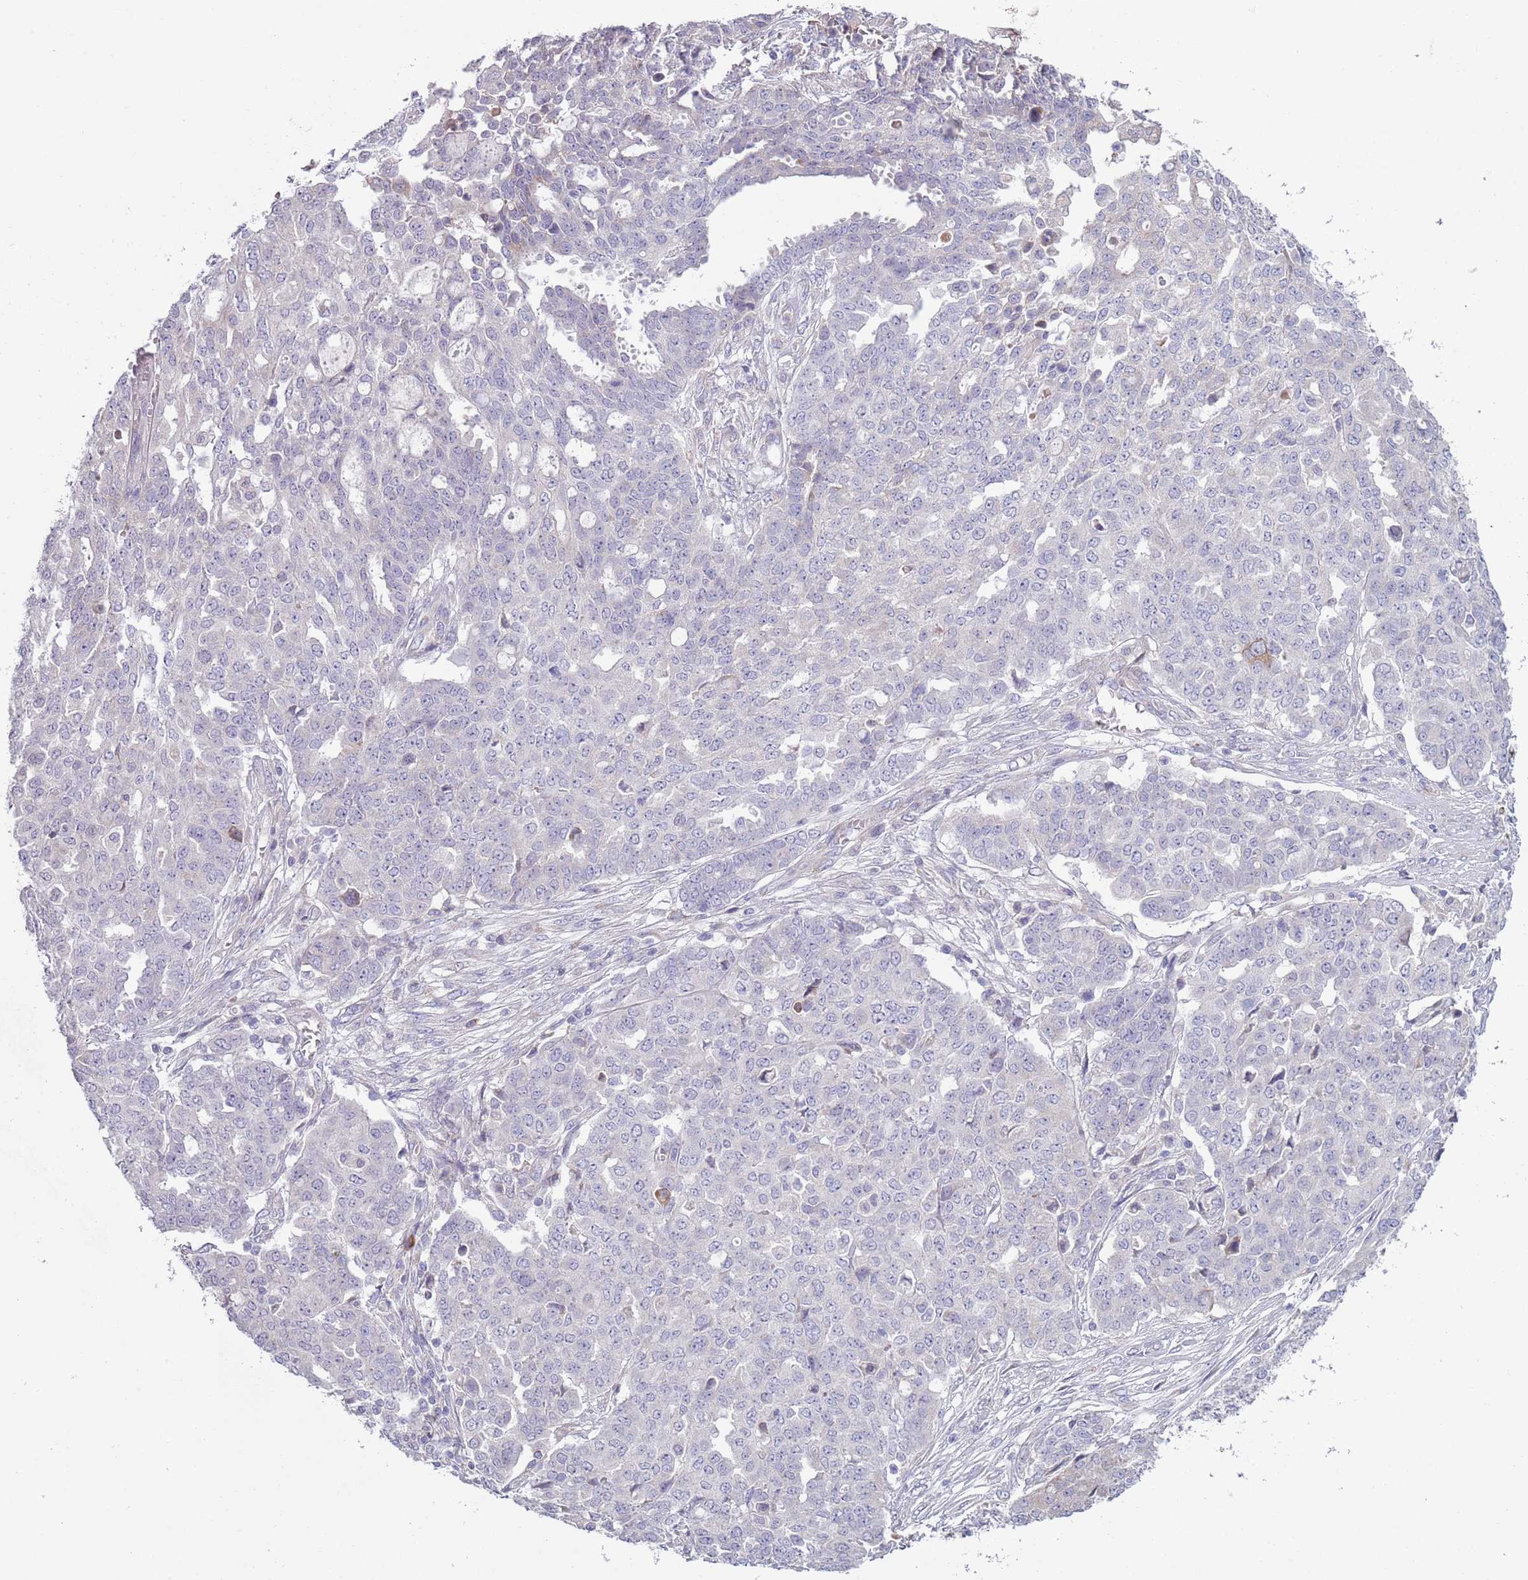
{"staining": {"intensity": "negative", "quantity": "none", "location": "none"}, "tissue": "ovarian cancer", "cell_type": "Tumor cells", "image_type": "cancer", "snomed": [{"axis": "morphology", "description": "Cystadenocarcinoma, serous, NOS"}, {"axis": "topography", "description": "Soft tissue"}, {"axis": "topography", "description": "Ovary"}], "caption": "Serous cystadenocarcinoma (ovarian) stained for a protein using immunohistochemistry reveals no positivity tumor cells.", "gene": "LTB", "patient": {"sex": "female", "age": 57}}